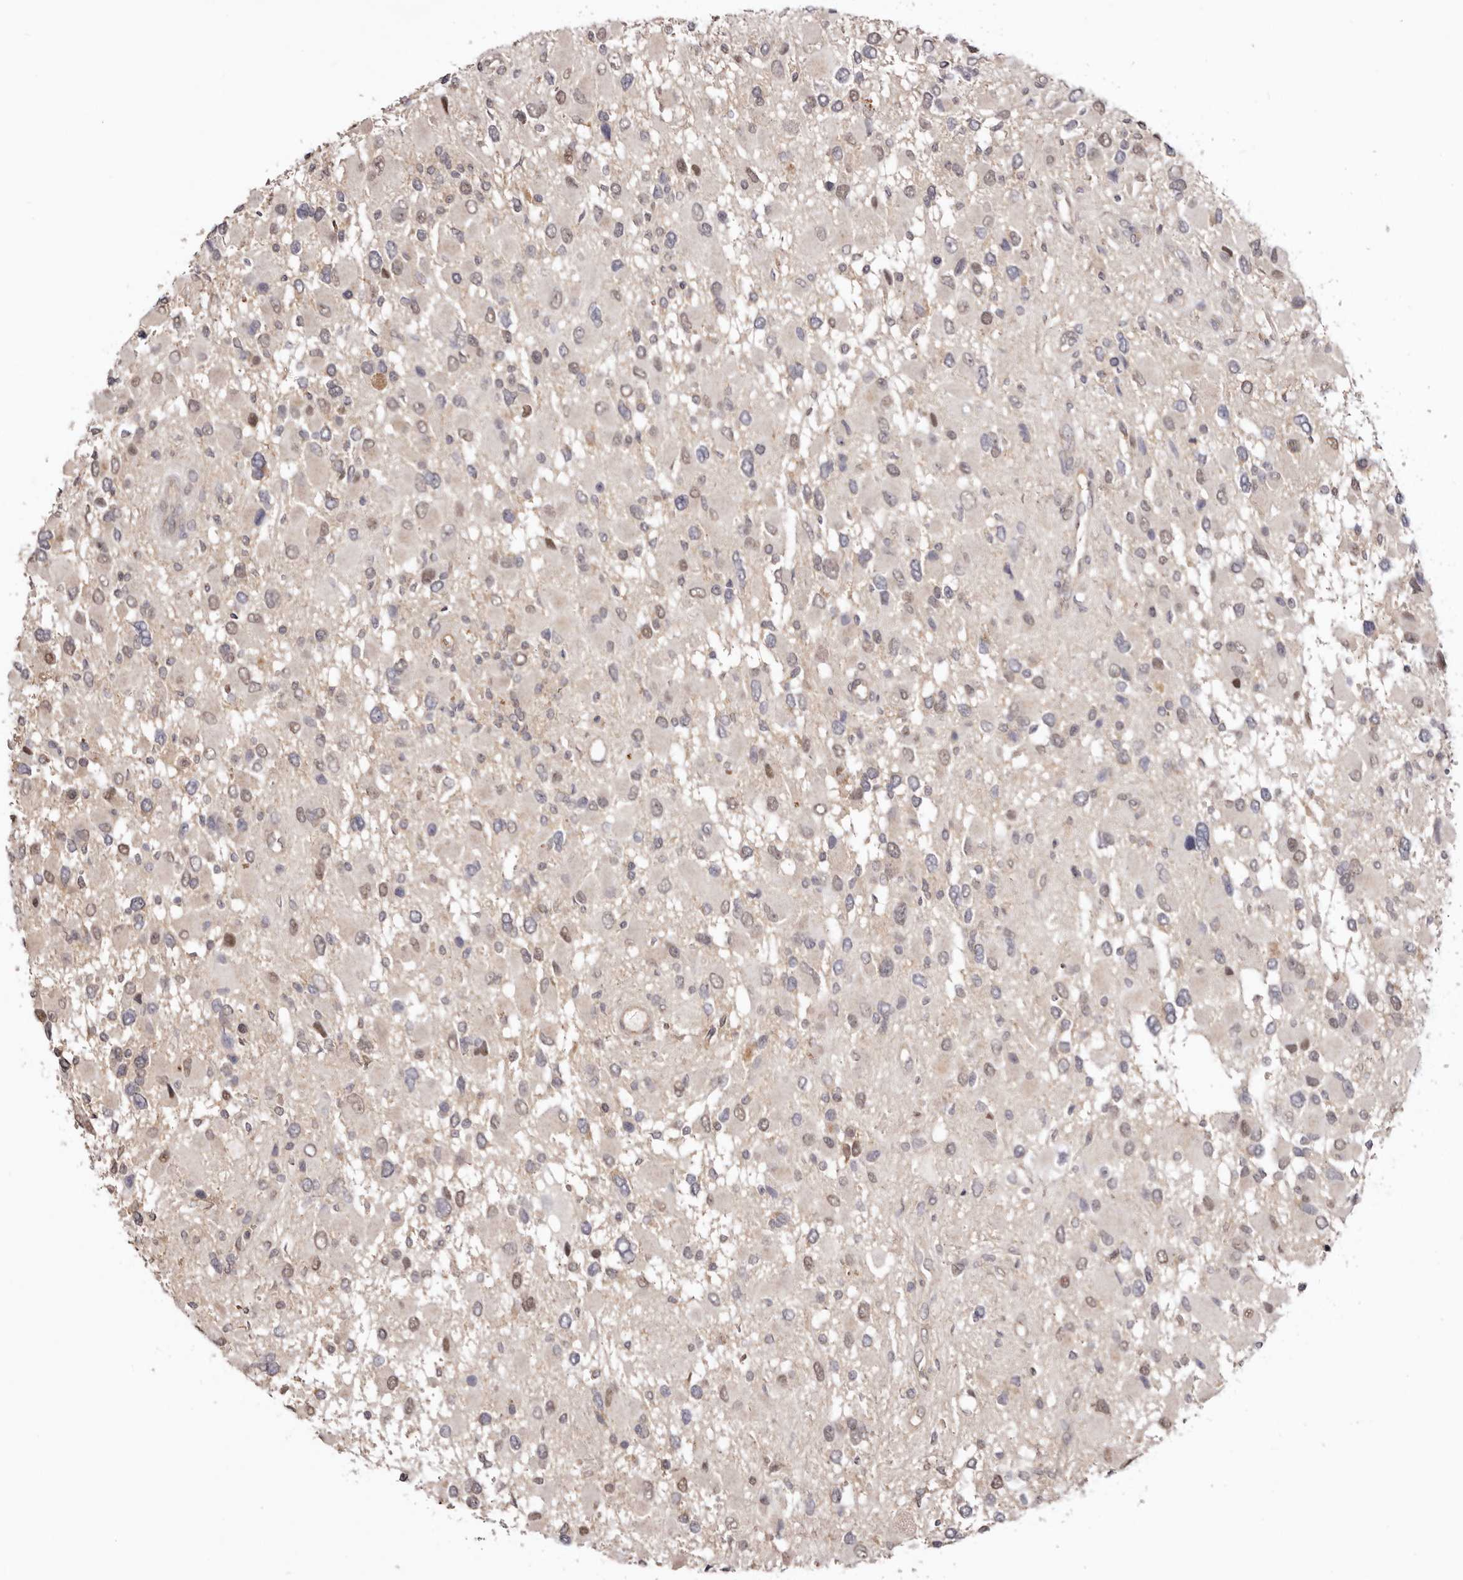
{"staining": {"intensity": "moderate", "quantity": "25%-75%", "location": "nuclear"}, "tissue": "glioma", "cell_type": "Tumor cells", "image_type": "cancer", "snomed": [{"axis": "morphology", "description": "Glioma, malignant, High grade"}, {"axis": "topography", "description": "Brain"}], "caption": "Immunohistochemistry (IHC) micrograph of human malignant glioma (high-grade) stained for a protein (brown), which displays medium levels of moderate nuclear staining in approximately 25%-75% of tumor cells.", "gene": "NOTCH1", "patient": {"sex": "male", "age": 53}}